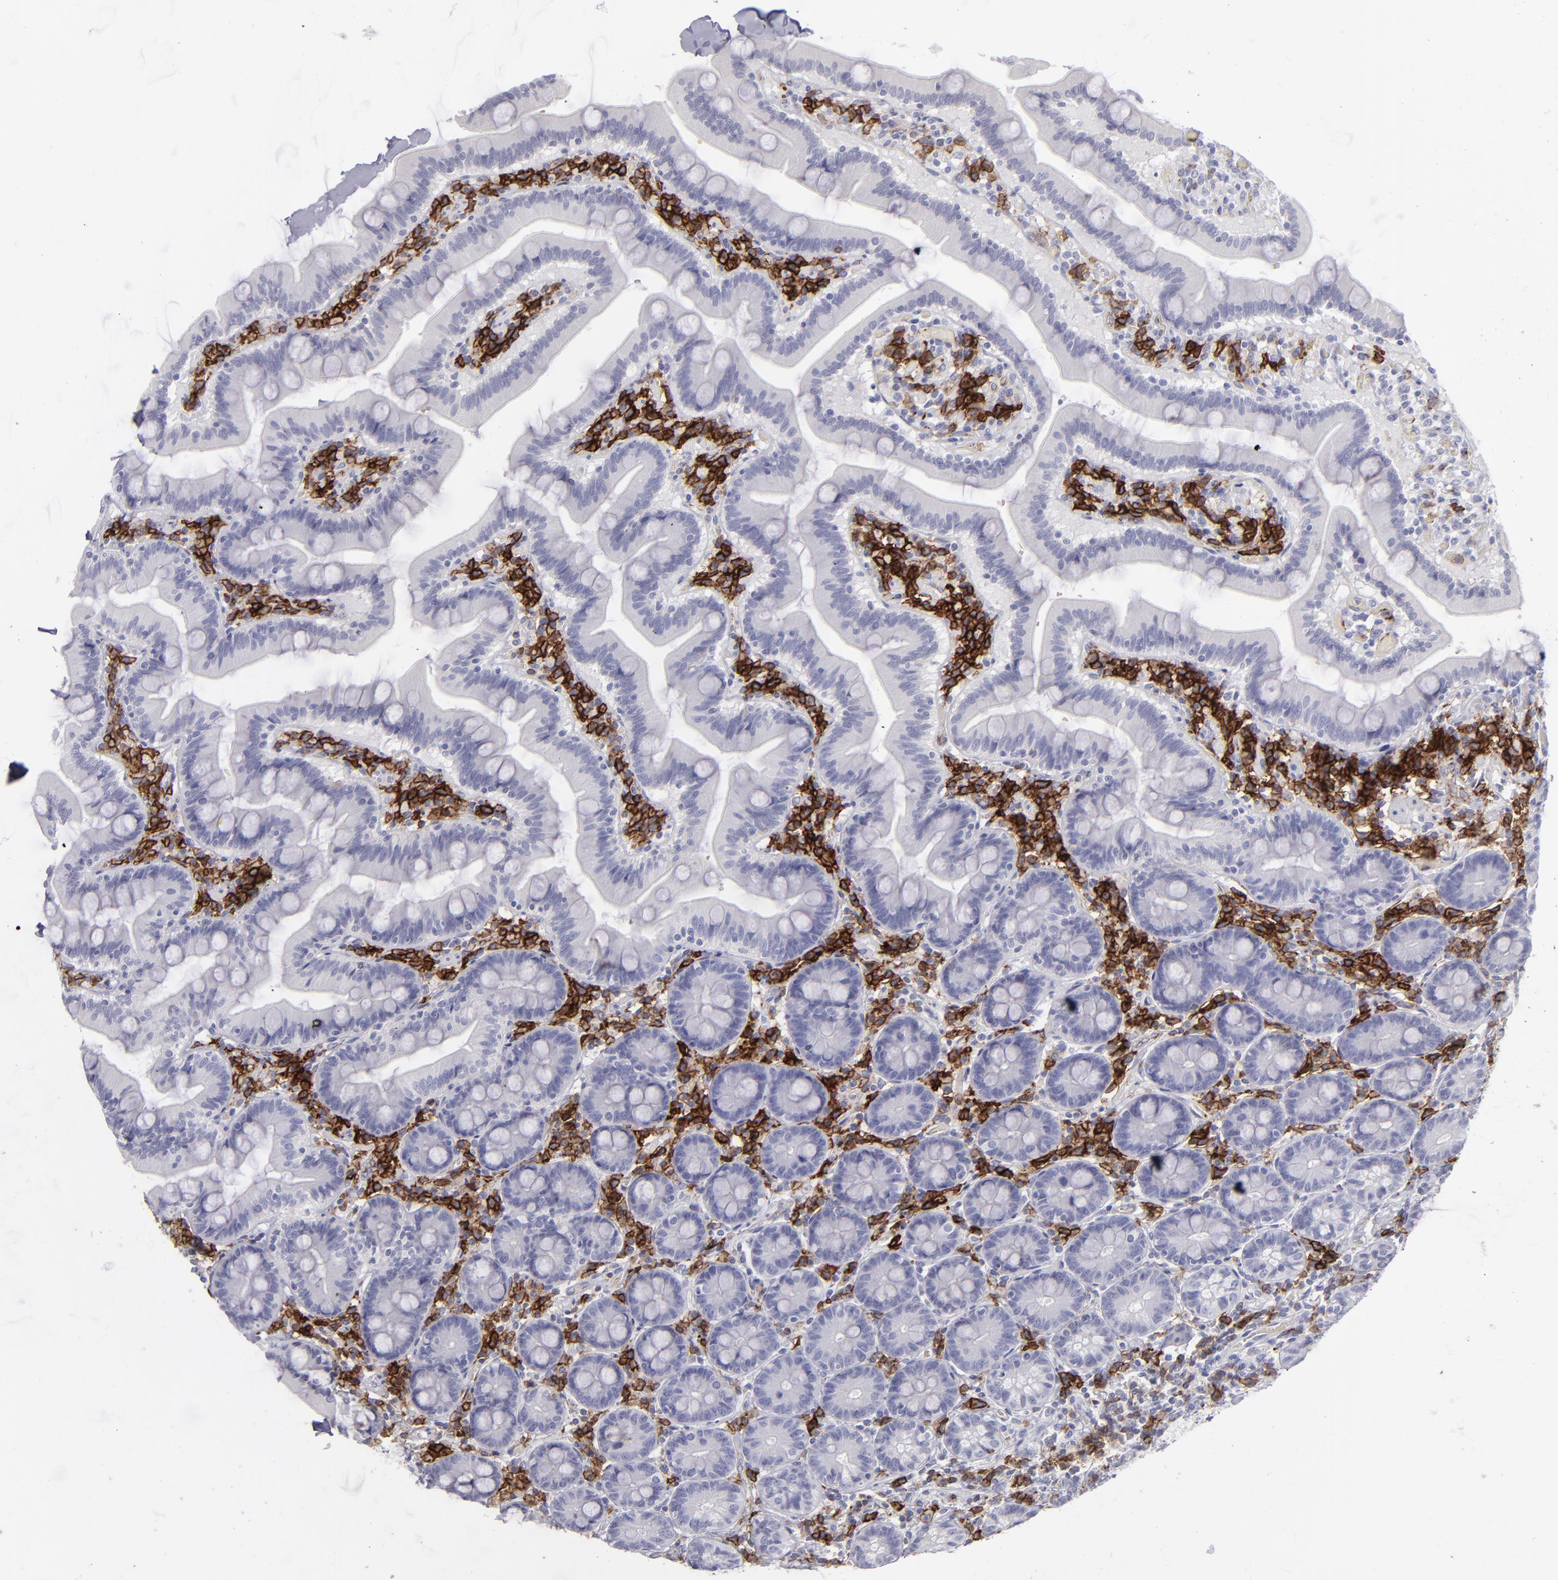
{"staining": {"intensity": "negative", "quantity": "none", "location": "none"}, "tissue": "duodenum", "cell_type": "Glandular cells", "image_type": "normal", "snomed": [{"axis": "morphology", "description": "Normal tissue, NOS"}, {"axis": "topography", "description": "Duodenum"}], "caption": "Immunohistochemistry photomicrograph of benign duodenum: duodenum stained with DAB (3,3'-diaminobenzidine) exhibits no significant protein positivity in glandular cells.", "gene": "CD27", "patient": {"sex": "male", "age": 66}}